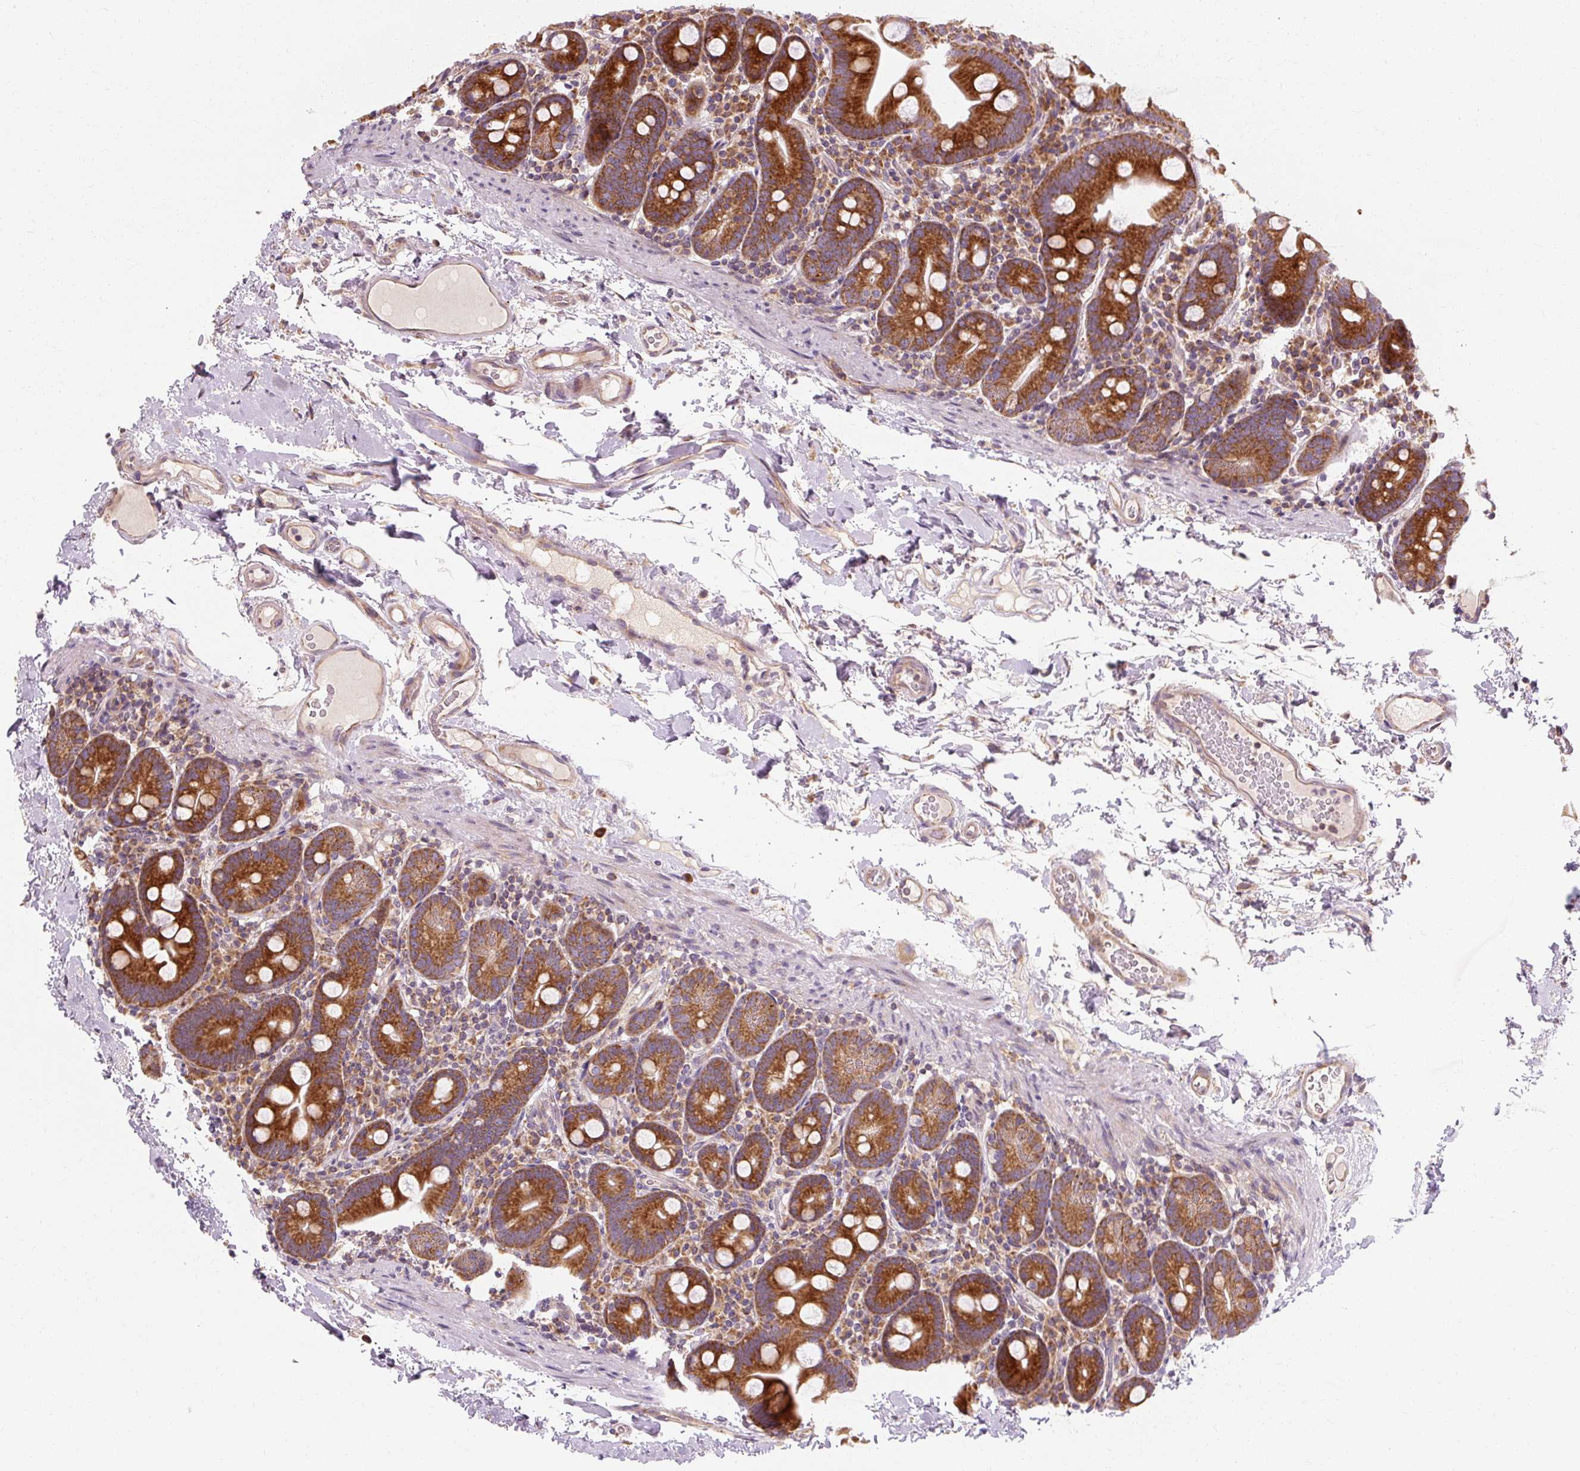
{"staining": {"intensity": "strong", "quantity": ">75%", "location": "cytoplasmic/membranous"}, "tissue": "small intestine", "cell_type": "Glandular cells", "image_type": "normal", "snomed": [{"axis": "morphology", "description": "Normal tissue, NOS"}, {"axis": "topography", "description": "Small intestine"}], "caption": "A brown stain labels strong cytoplasmic/membranous staining of a protein in glandular cells of normal small intestine.", "gene": "PRSS48", "patient": {"sex": "female", "age": 68}}